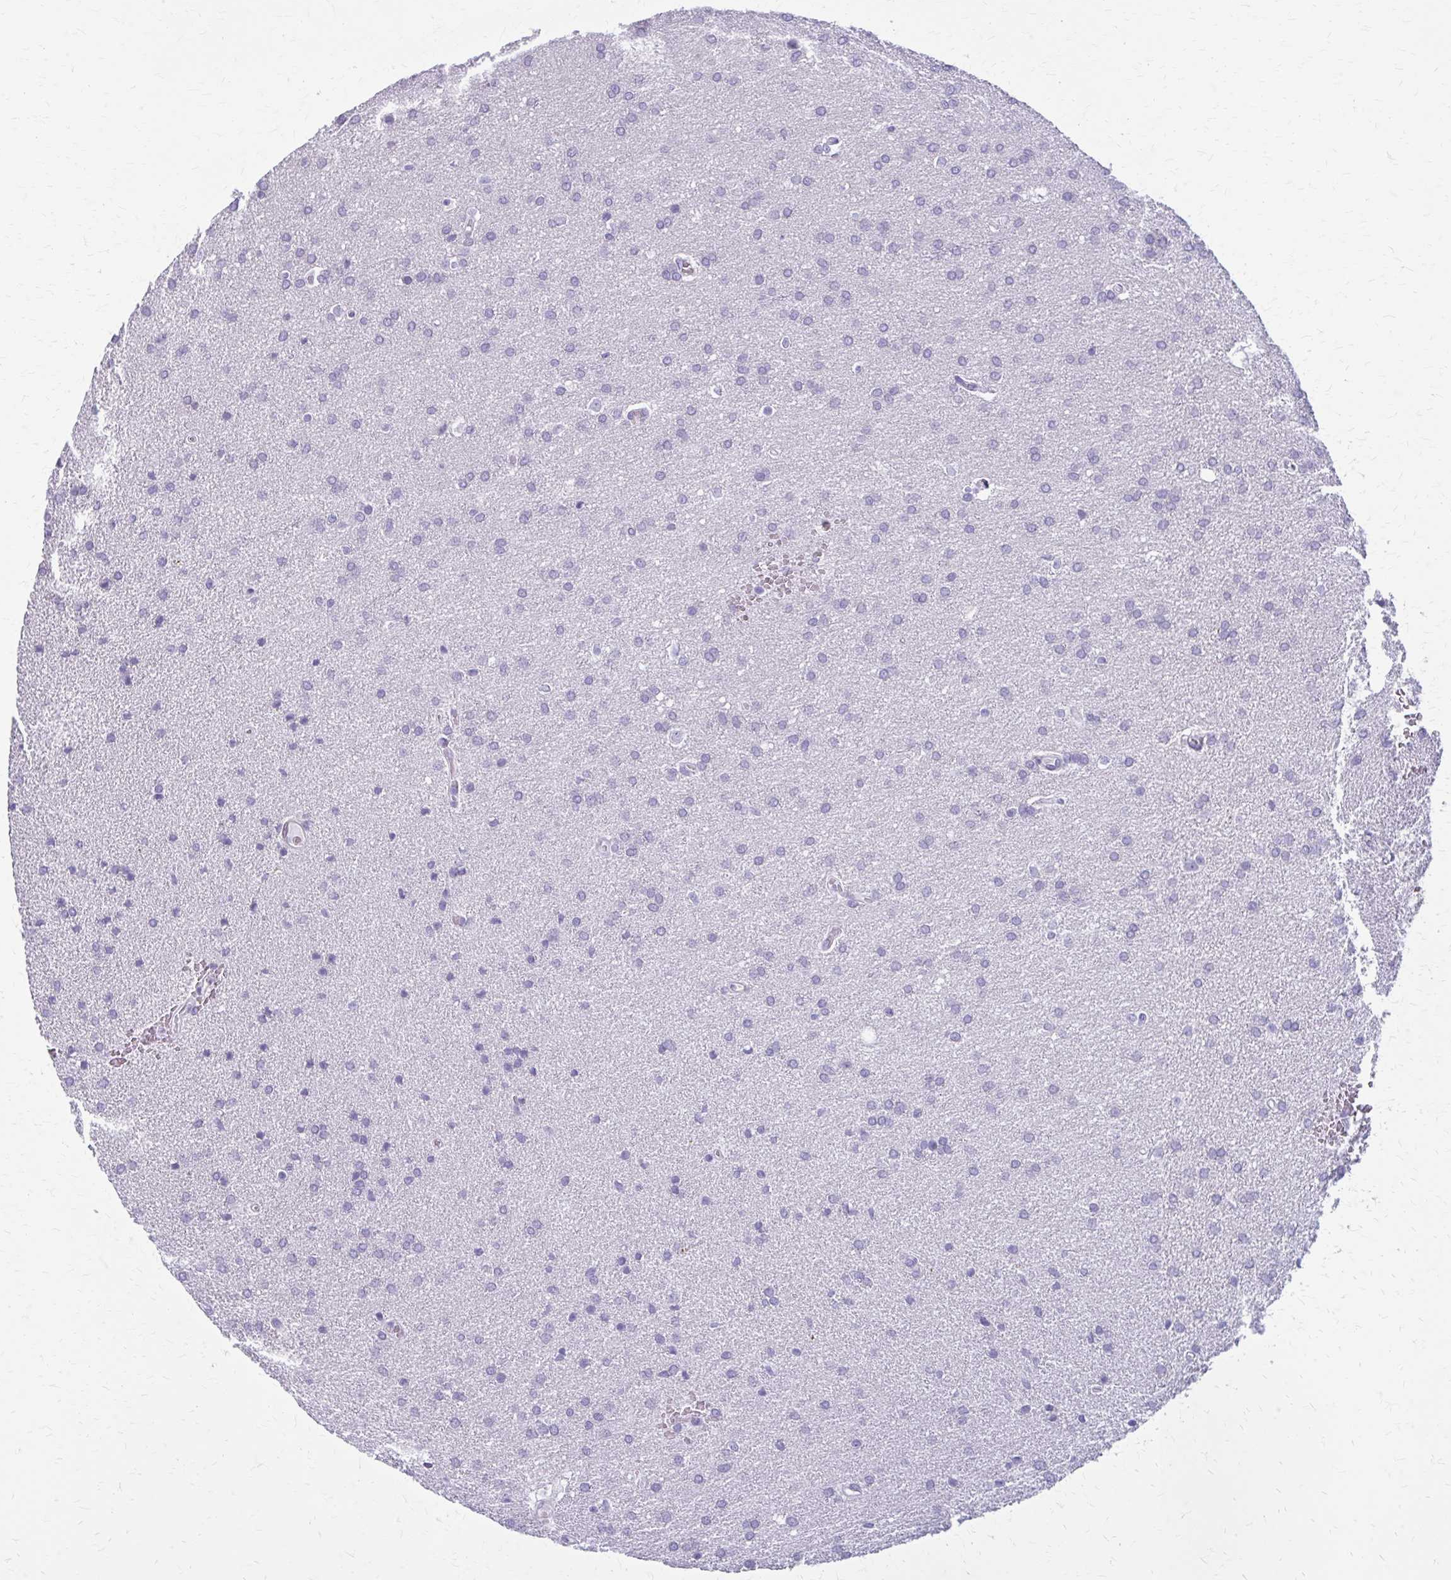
{"staining": {"intensity": "negative", "quantity": "none", "location": "none"}, "tissue": "glioma", "cell_type": "Tumor cells", "image_type": "cancer", "snomed": [{"axis": "morphology", "description": "Glioma, malignant, Low grade"}, {"axis": "topography", "description": "Brain"}], "caption": "This is an immunohistochemistry (IHC) photomicrograph of malignant glioma (low-grade). There is no positivity in tumor cells.", "gene": "CASQ2", "patient": {"sex": "female", "age": 34}}